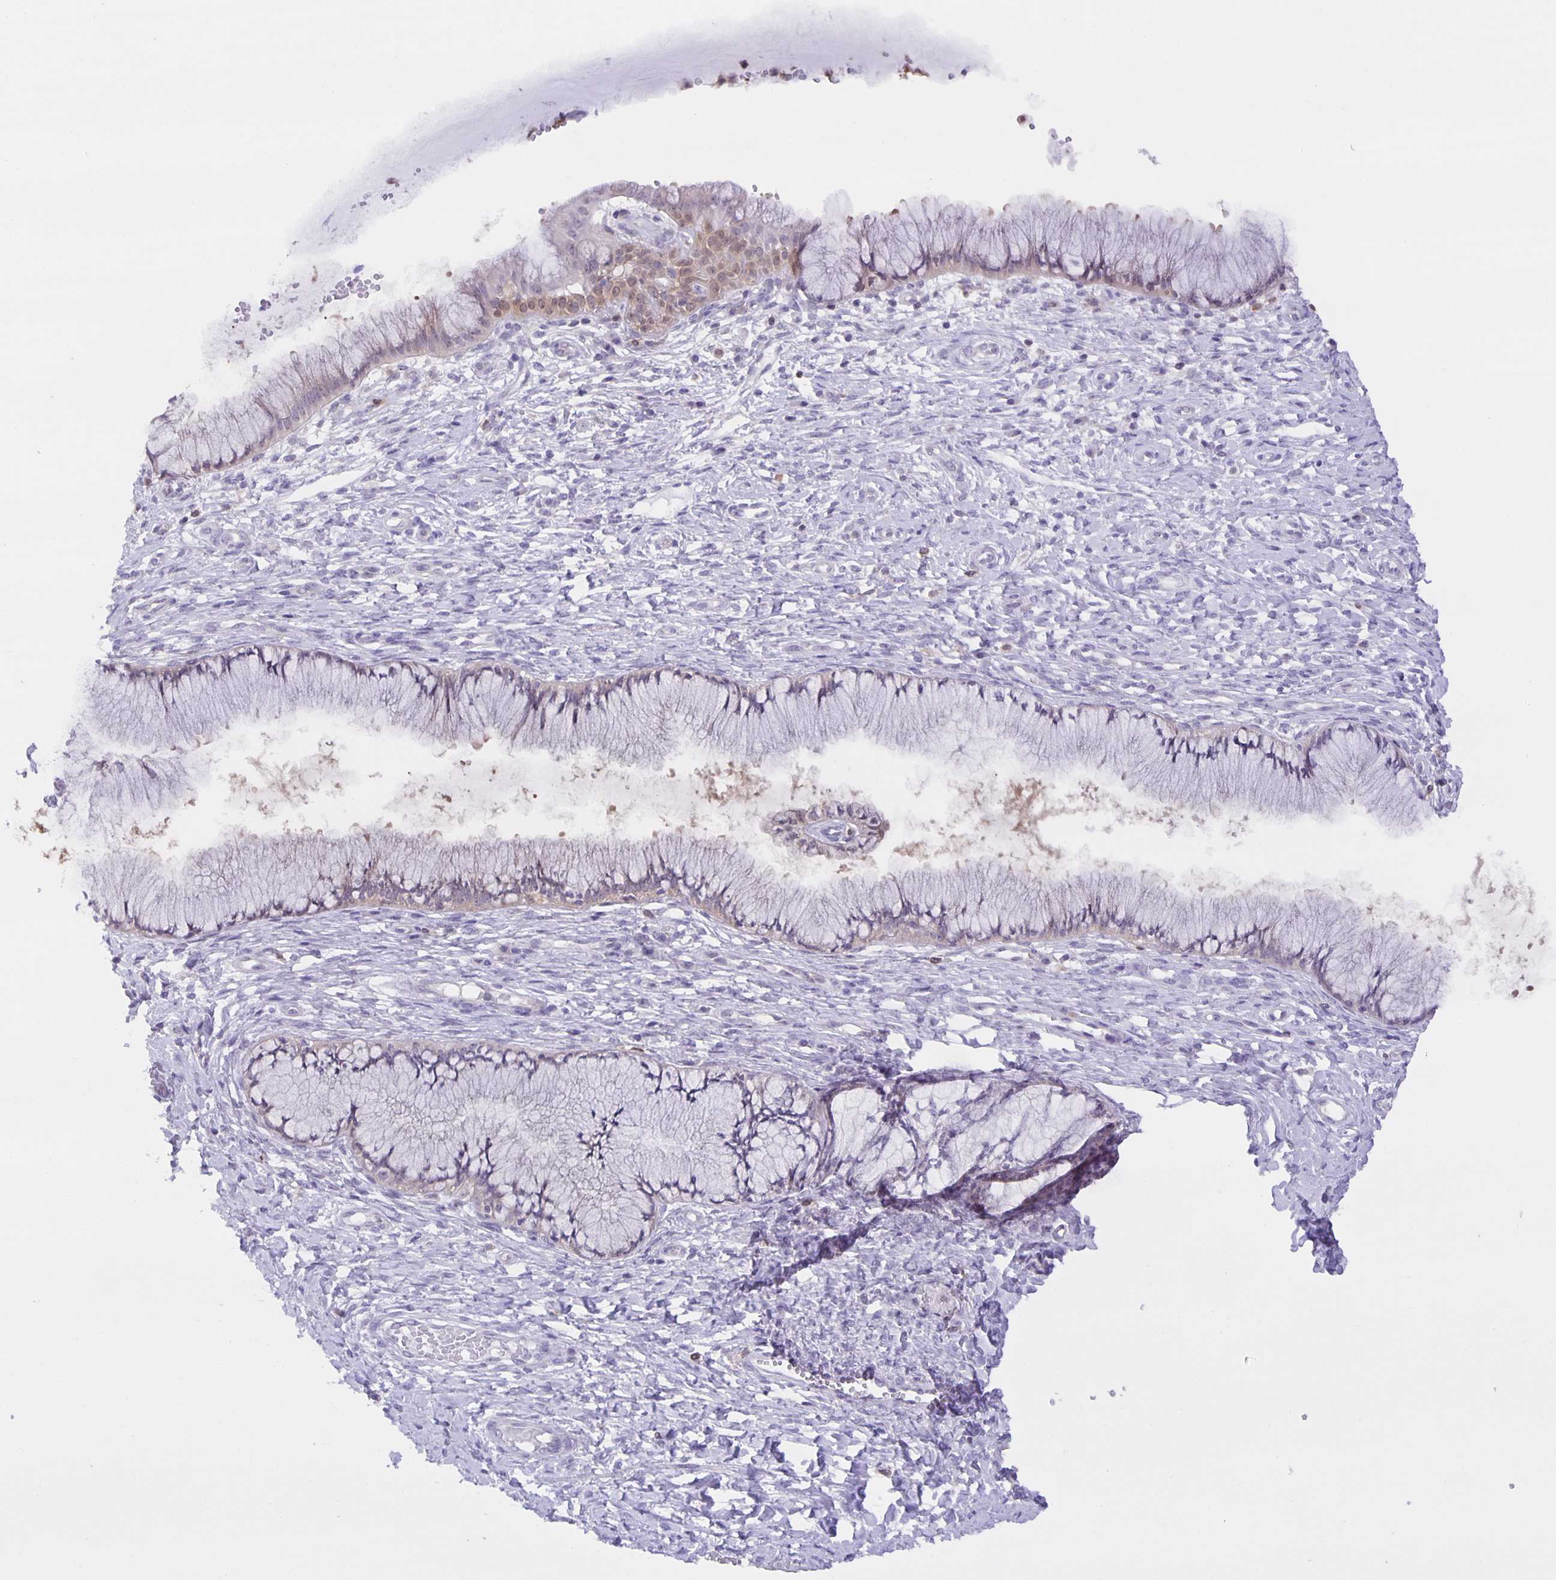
{"staining": {"intensity": "weak", "quantity": "25%-75%", "location": "cytoplasmic/membranous"}, "tissue": "cervix", "cell_type": "Glandular cells", "image_type": "normal", "snomed": [{"axis": "morphology", "description": "Normal tissue, NOS"}, {"axis": "topography", "description": "Cervix"}], "caption": "Unremarkable cervix shows weak cytoplasmic/membranous staining in approximately 25%-75% of glandular cells, visualized by immunohistochemistry.", "gene": "MARCHF6", "patient": {"sex": "female", "age": 37}}